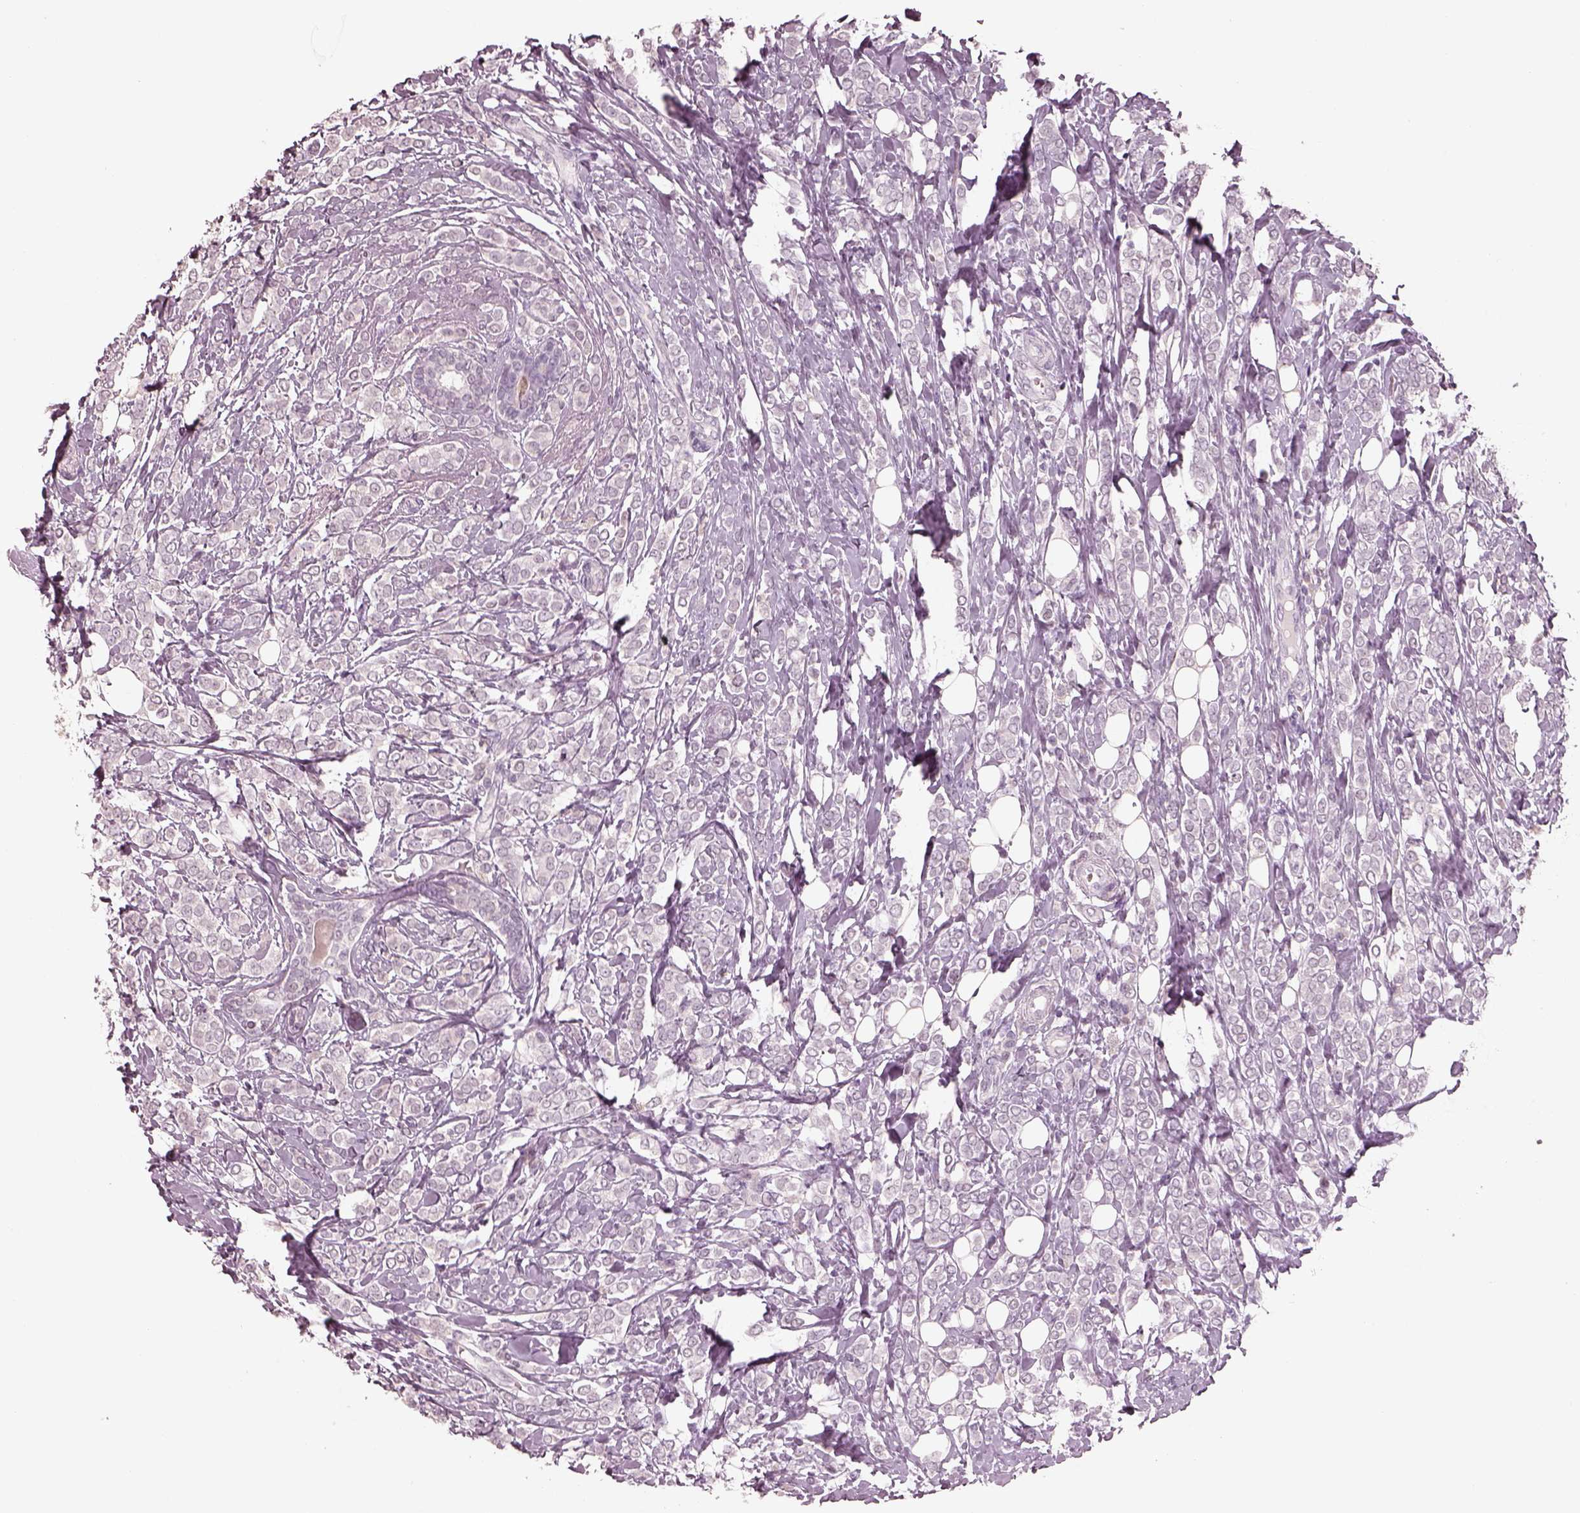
{"staining": {"intensity": "negative", "quantity": "none", "location": "none"}, "tissue": "breast cancer", "cell_type": "Tumor cells", "image_type": "cancer", "snomed": [{"axis": "morphology", "description": "Lobular carcinoma"}, {"axis": "topography", "description": "Breast"}], "caption": "Image shows no significant protein expression in tumor cells of breast cancer (lobular carcinoma).", "gene": "EGR4", "patient": {"sex": "female", "age": 49}}